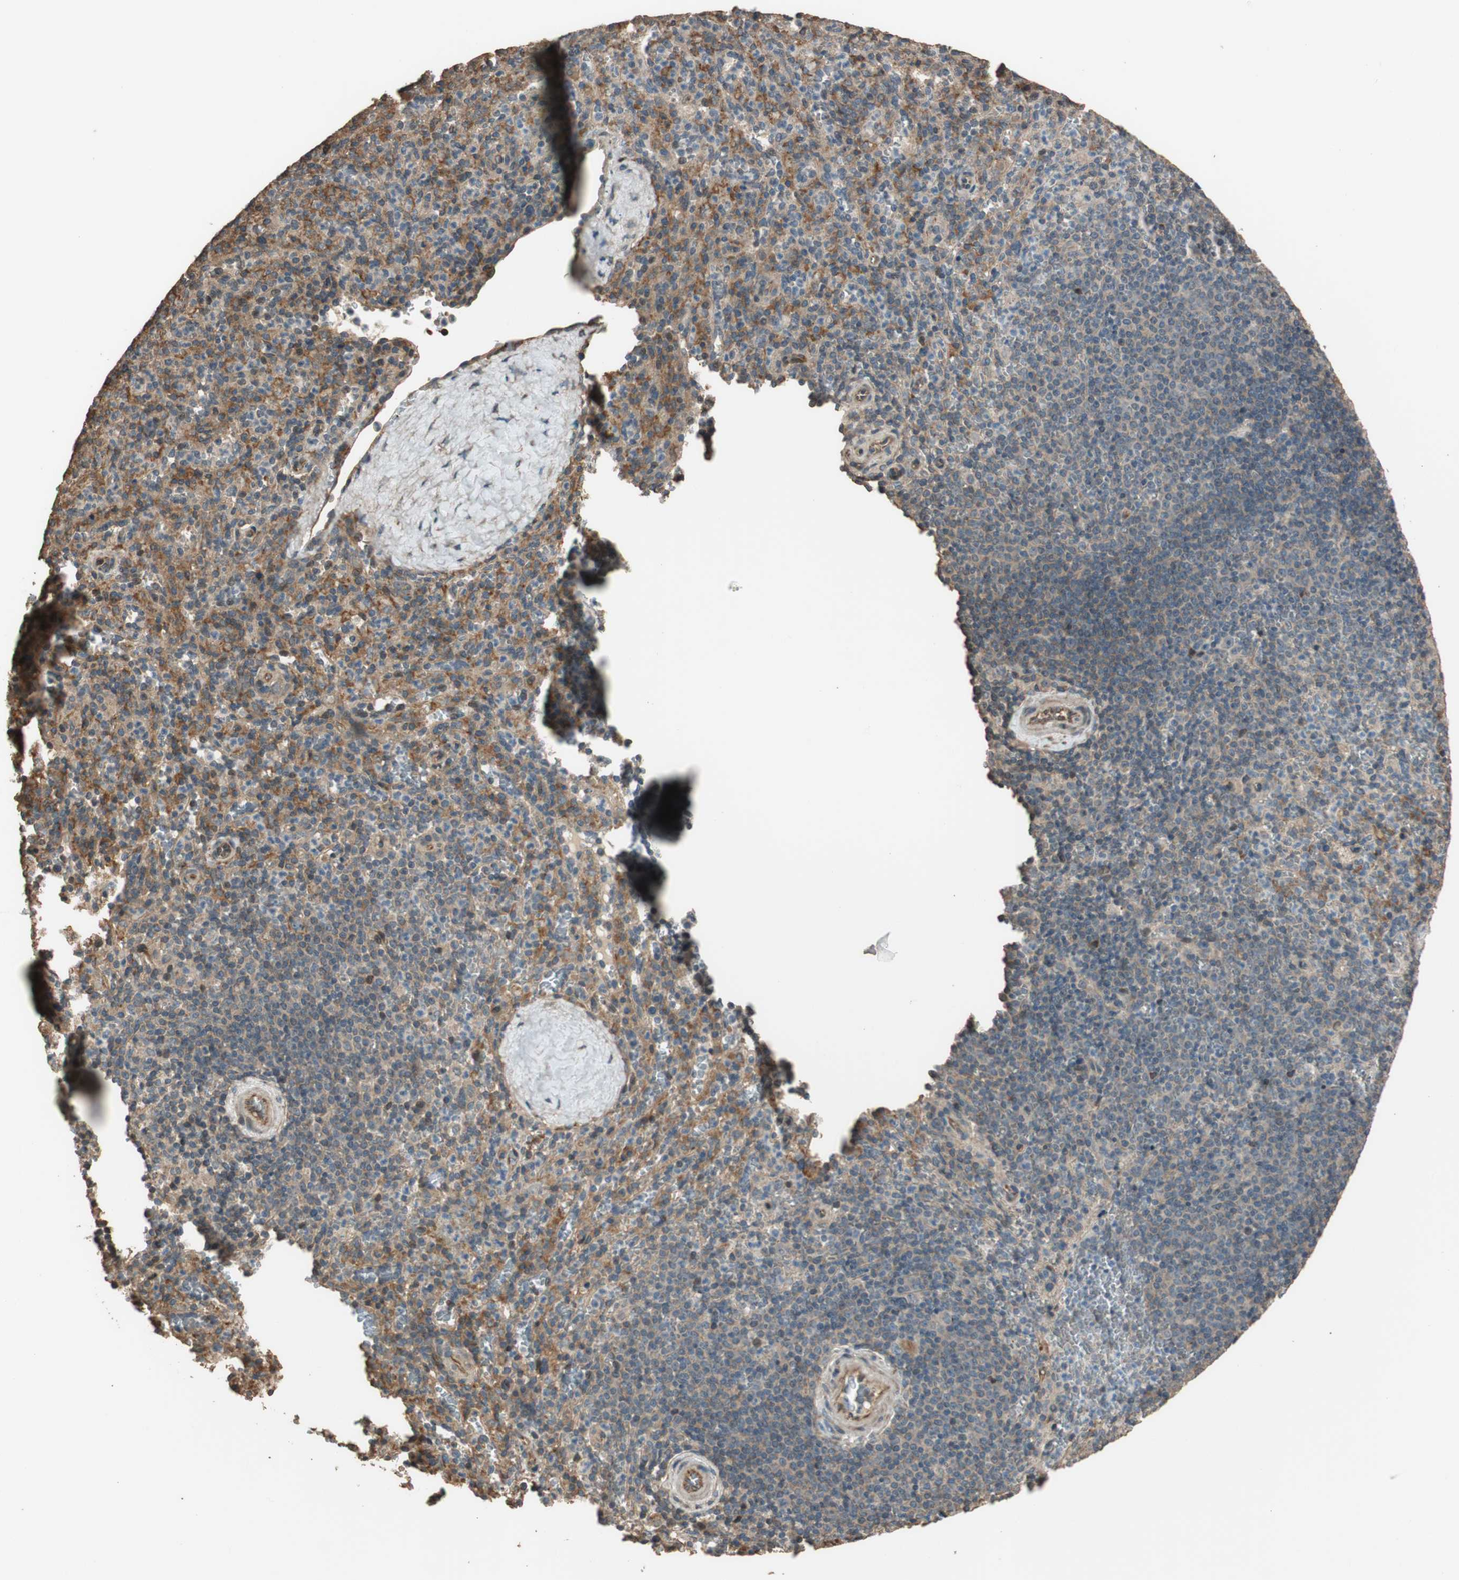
{"staining": {"intensity": "moderate", "quantity": ">75%", "location": "cytoplasmic/membranous"}, "tissue": "spleen", "cell_type": "Cells in red pulp", "image_type": "normal", "snomed": [{"axis": "morphology", "description": "Normal tissue, NOS"}, {"axis": "topography", "description": "Spleen"}], "caption": "Immunohistochemical staining of normal human spleen reveals medium levels of moderate cytoplasmic/membranous expression in about >75% of cells in red pulp. (Brightfield microscopy of DAB IHC at high magnification).", "gene": "MST1R", "patient": {"sex": "male", "age": 36}}